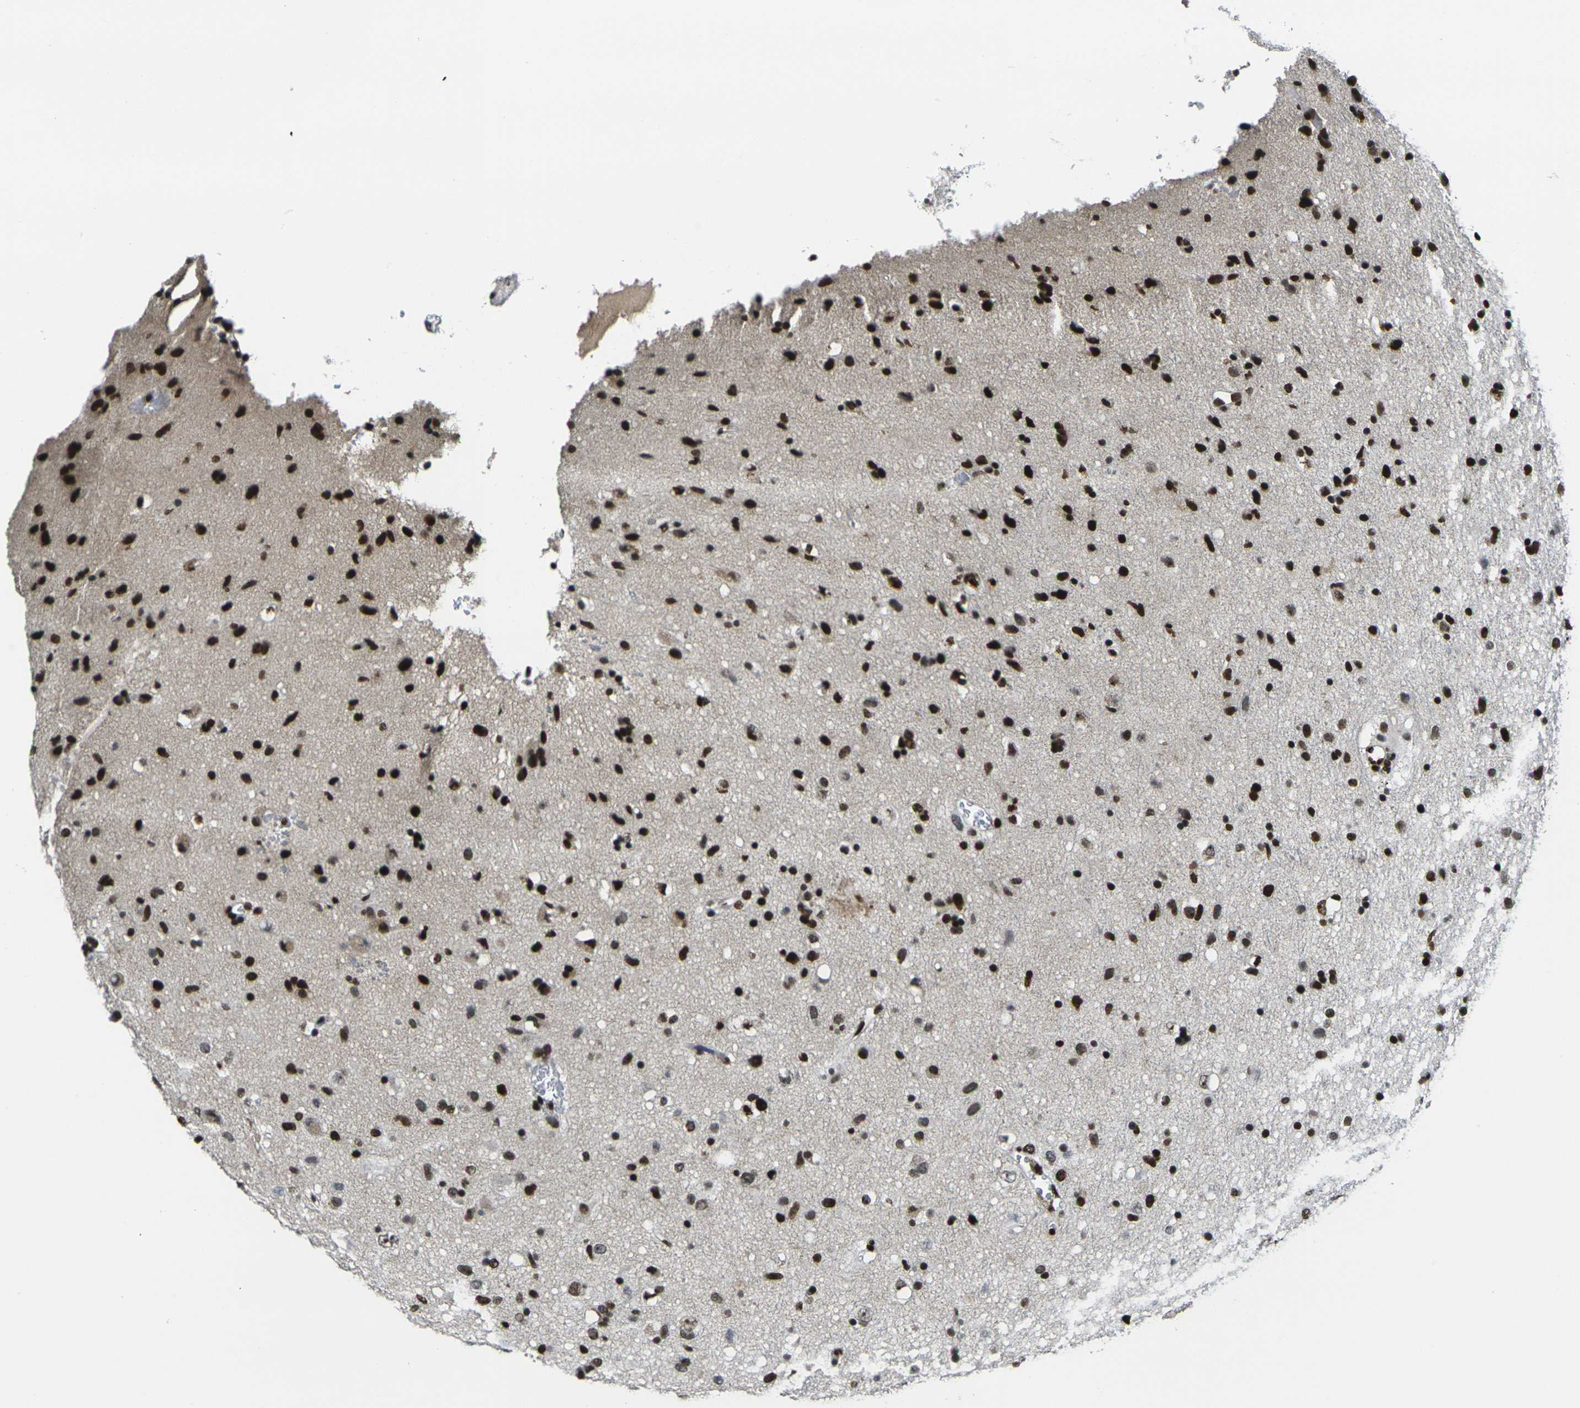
{"staining": {"intensity": "strong", "quantity": ">75%", "location": "nuclear"}, "tissue": "glioma", "cell_type": "Tumor cells", "image_type": "cancer", "snomed": [{"axis": "morphology", "description": "Glioma, malignant, Low grade"}, {"axis": "topography", "description": "Brain"}], "caption": "Human glioma stained with a protein marker exhibits strong staining in tumor cells.", "gene": "H1-10", "patient": {"sex": "male", "age": 77}}